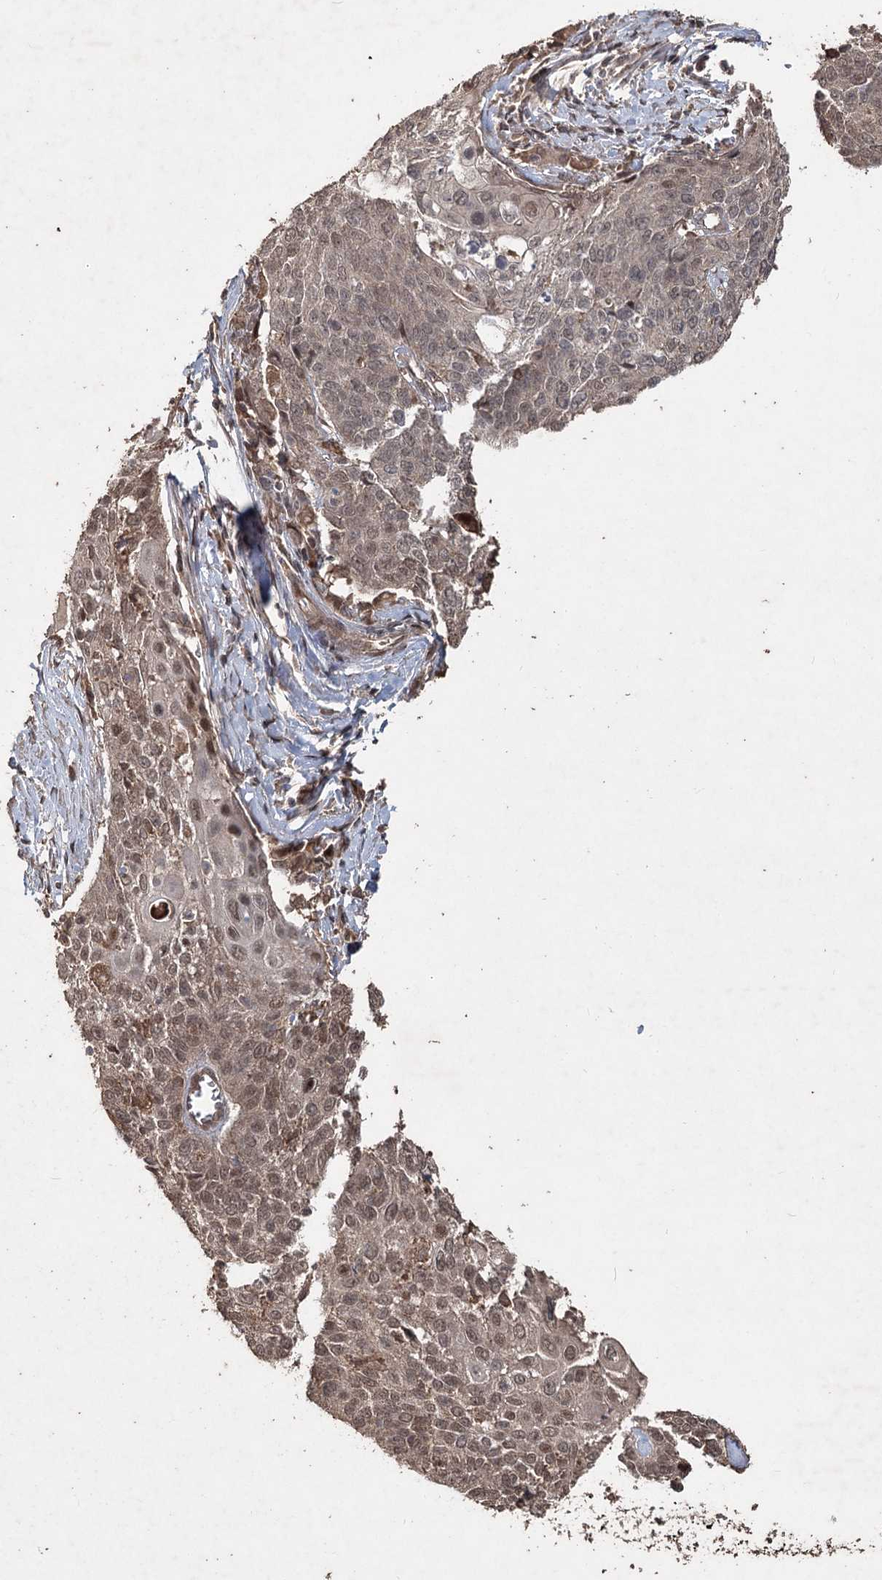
{"staining": {"intensity": "moderate", "quantity": "25%-75%", "location": "nuclear"}, "tissue": "cervical cancer", "cell_type": "Tumor cells", "image_type": "cancer", "snomed": [{"axis": "morphology", "description": "Squamous cell carcinoma, NOS"}, {"axis": "topography", "description": "Cervix"}], "caption": "Moderate nuclear expression is identified in approximately 25%-75% of tumor cells in cervical squamous cell carcinoma.", "gene": "FBXO7", "patient": {"sex": "female", "age": 39}}